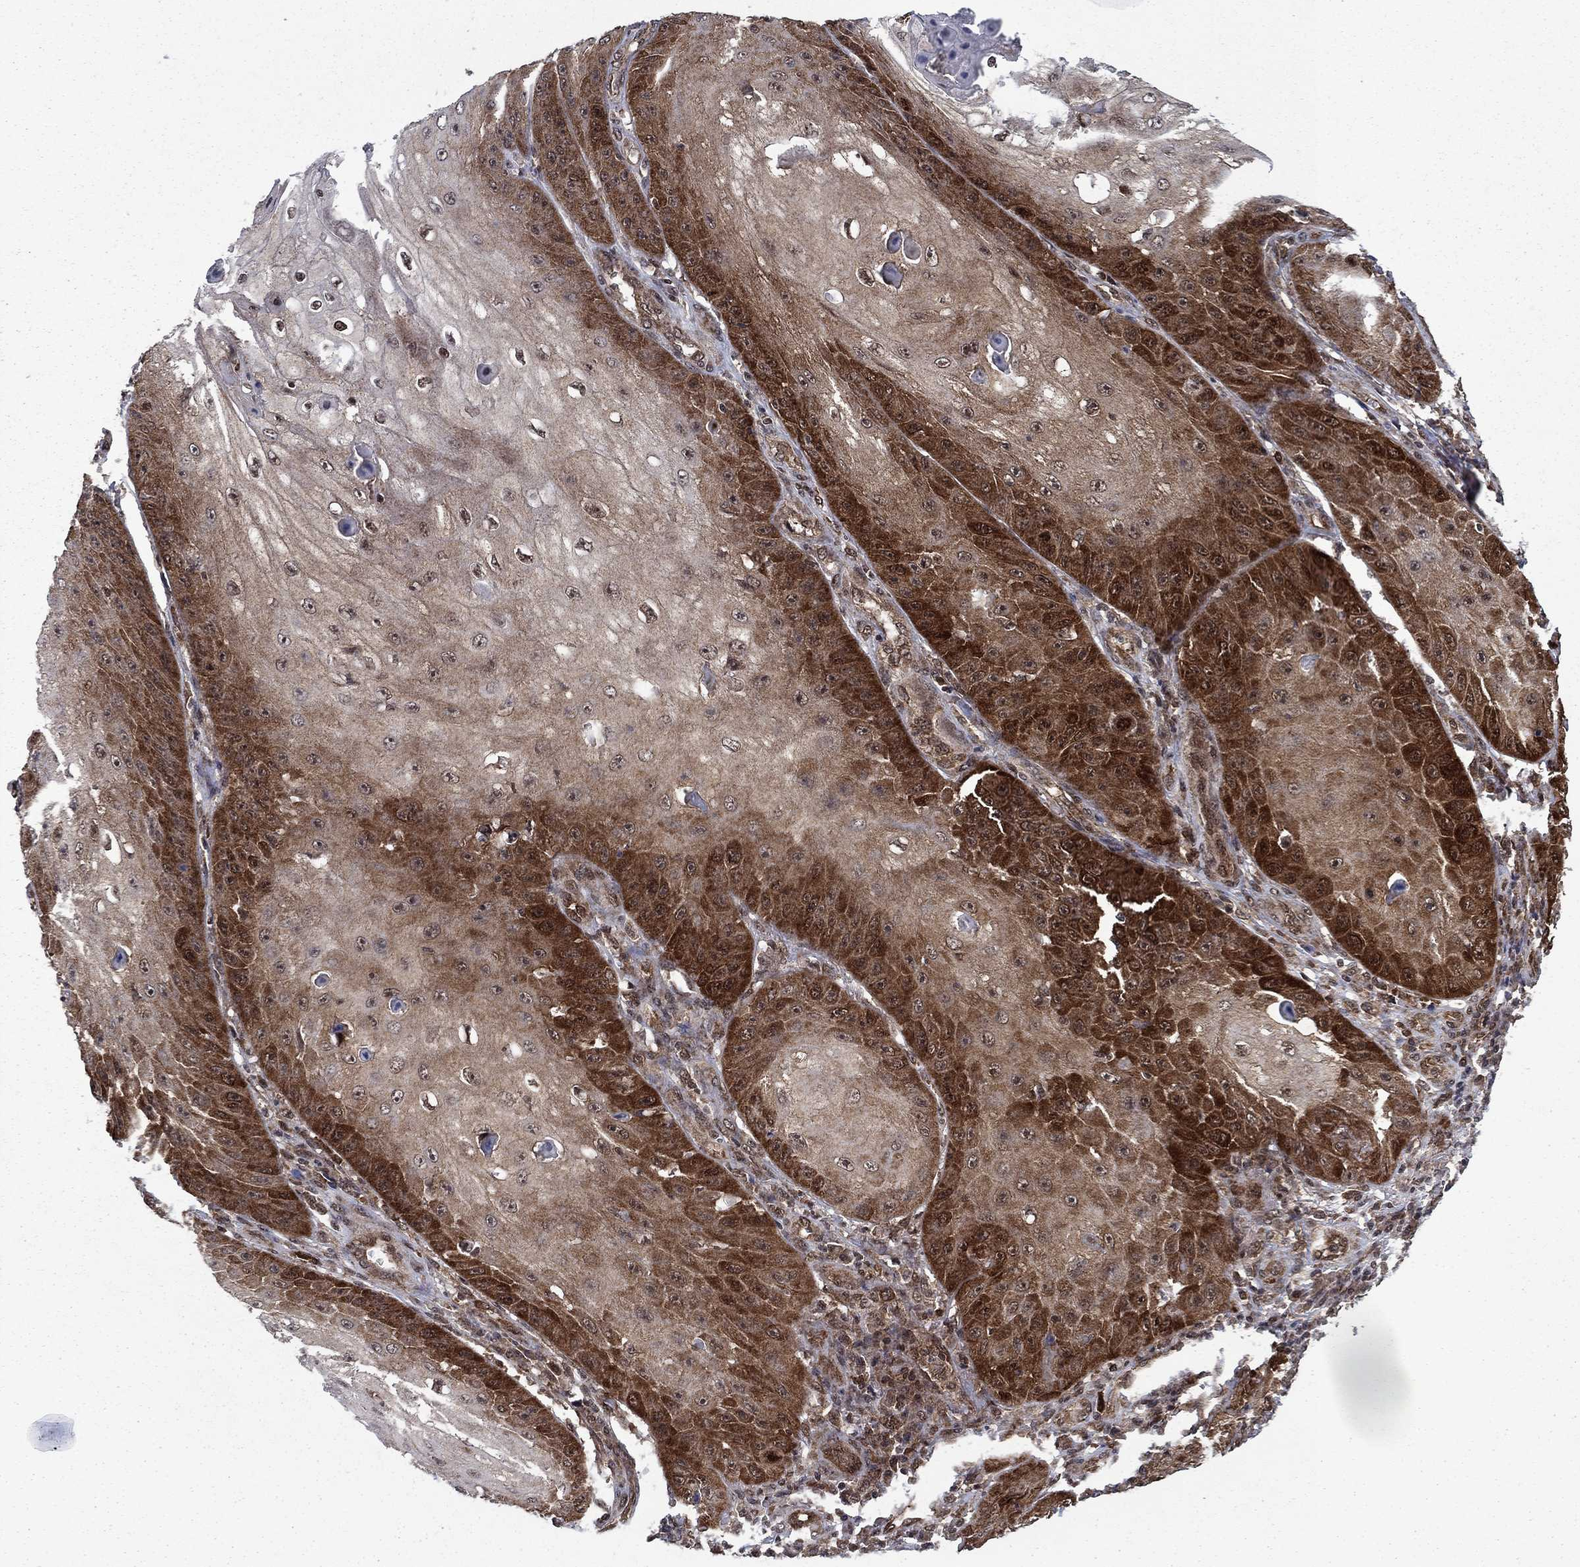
{"staining": {"intensity": "strong", "quantity": "<25%", "location": "cytoplasmic/membranous,nuclear"}, "tissue": "skin cancer", "cell_type": "Tumor cells", "image_type": "cancer", "snomed": [{"axis": "morphology", "description": "Squamous cell carcinoma, NOS"}, {"axis": "topography", "description": "Skin"}], "caption": "A high-resolution photomicrograph shows immunohistochemistry staining of squamous cell carcinoma (skin), which displays strong cytoplasmic/membranous and nuclear expression in approximately <25% of tumor cells. (DAB IHC with brightfield microscopy, high magnification).", "gene": "DNAJA1", "patient": {"sex": "male", "age": 70}}